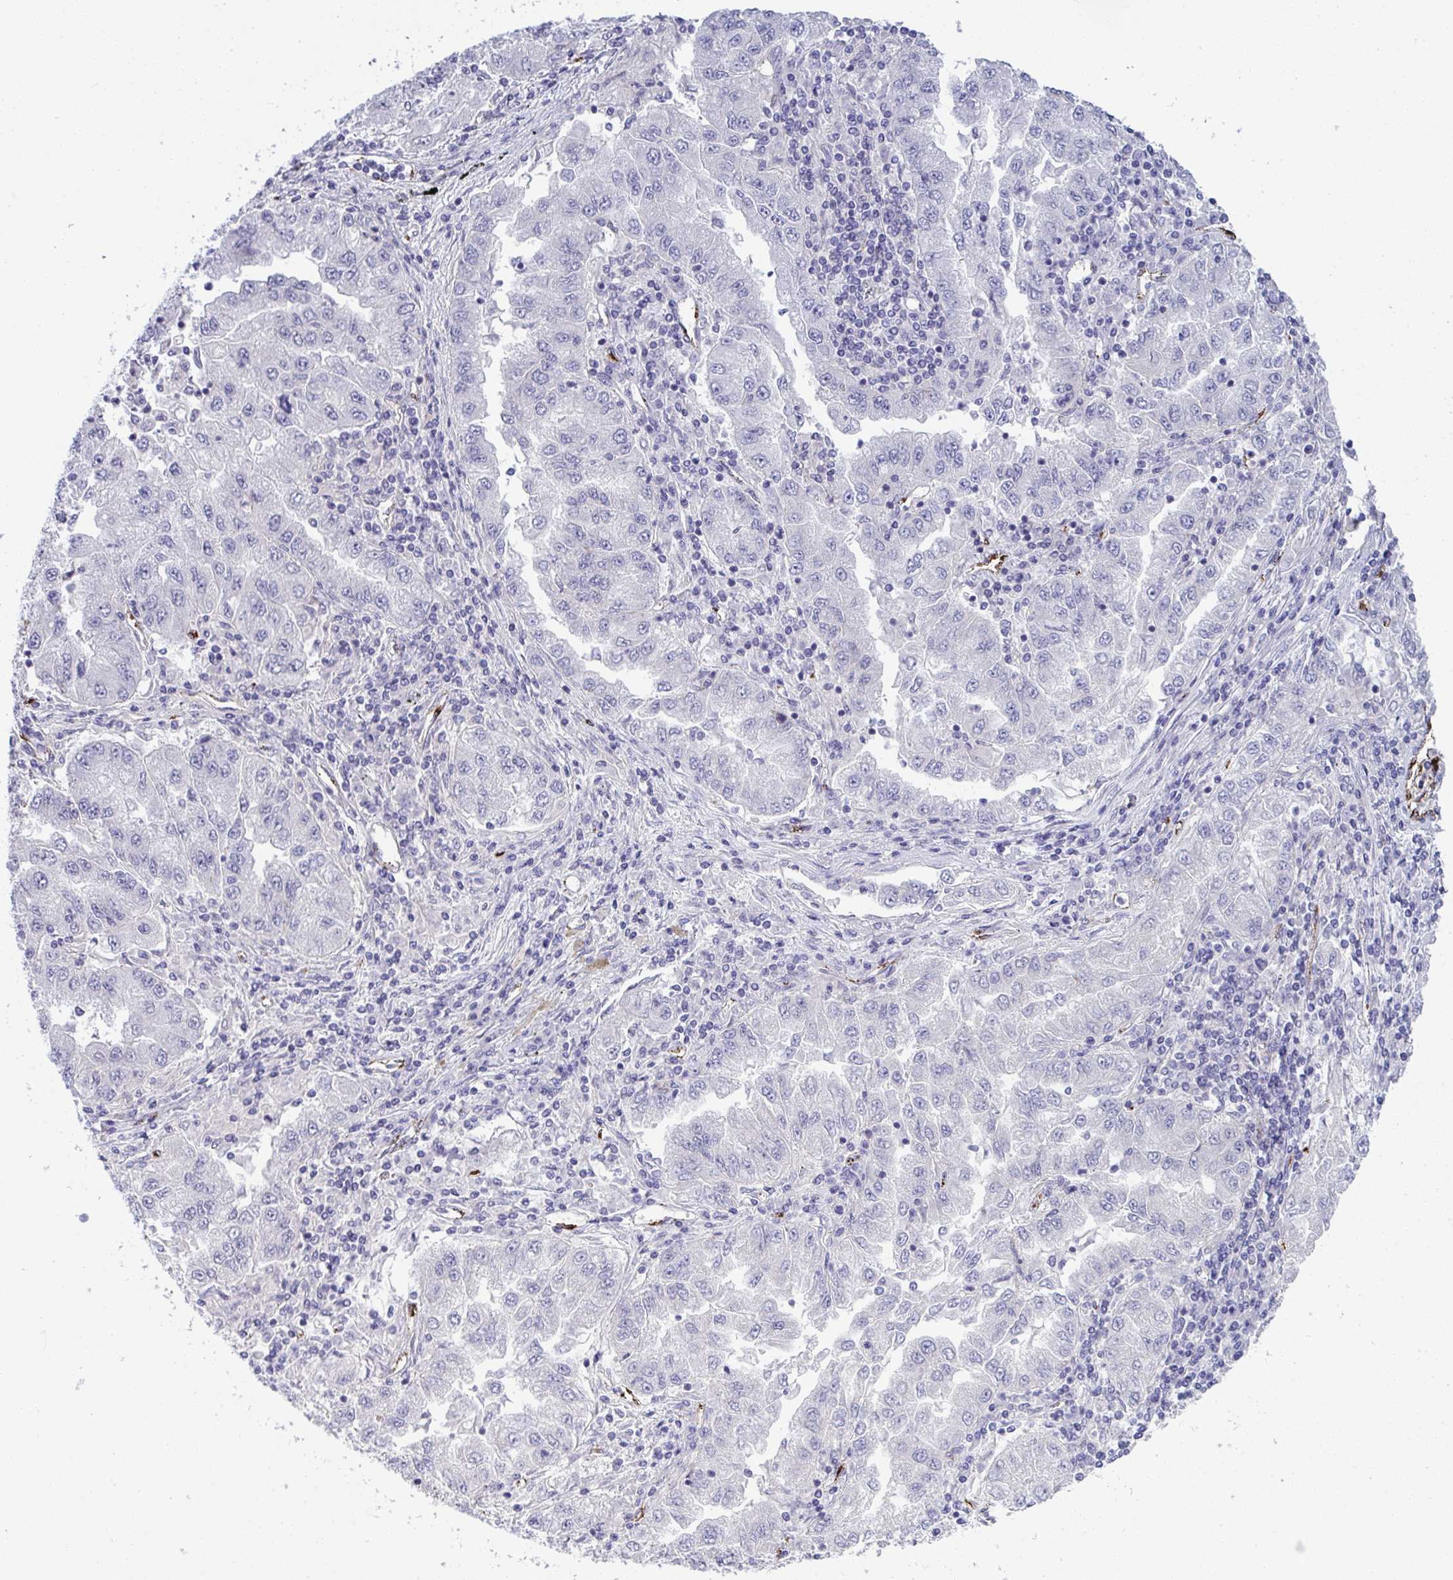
{"staining": {"intensity": "negative", "quantity": "none", "location": "none"}, "tissue": "lung cancer", "cell_type": "Tumor cells", "image_type": "cancer", "snomed": [{"axis": "morphology", "description": "Adenocarcinoma, NOS"}, {"axis": "morphology", "description": "Adenocarcinoma primary or metastatic"}, {"axis": "topography", "description": "Lung"}], "caption": "Tumor cells are negative for brown protein staining in lung adenocarcinoma.", "gene": "TOR1AIP2", "patient": {"sex": "male", "age": 74}}